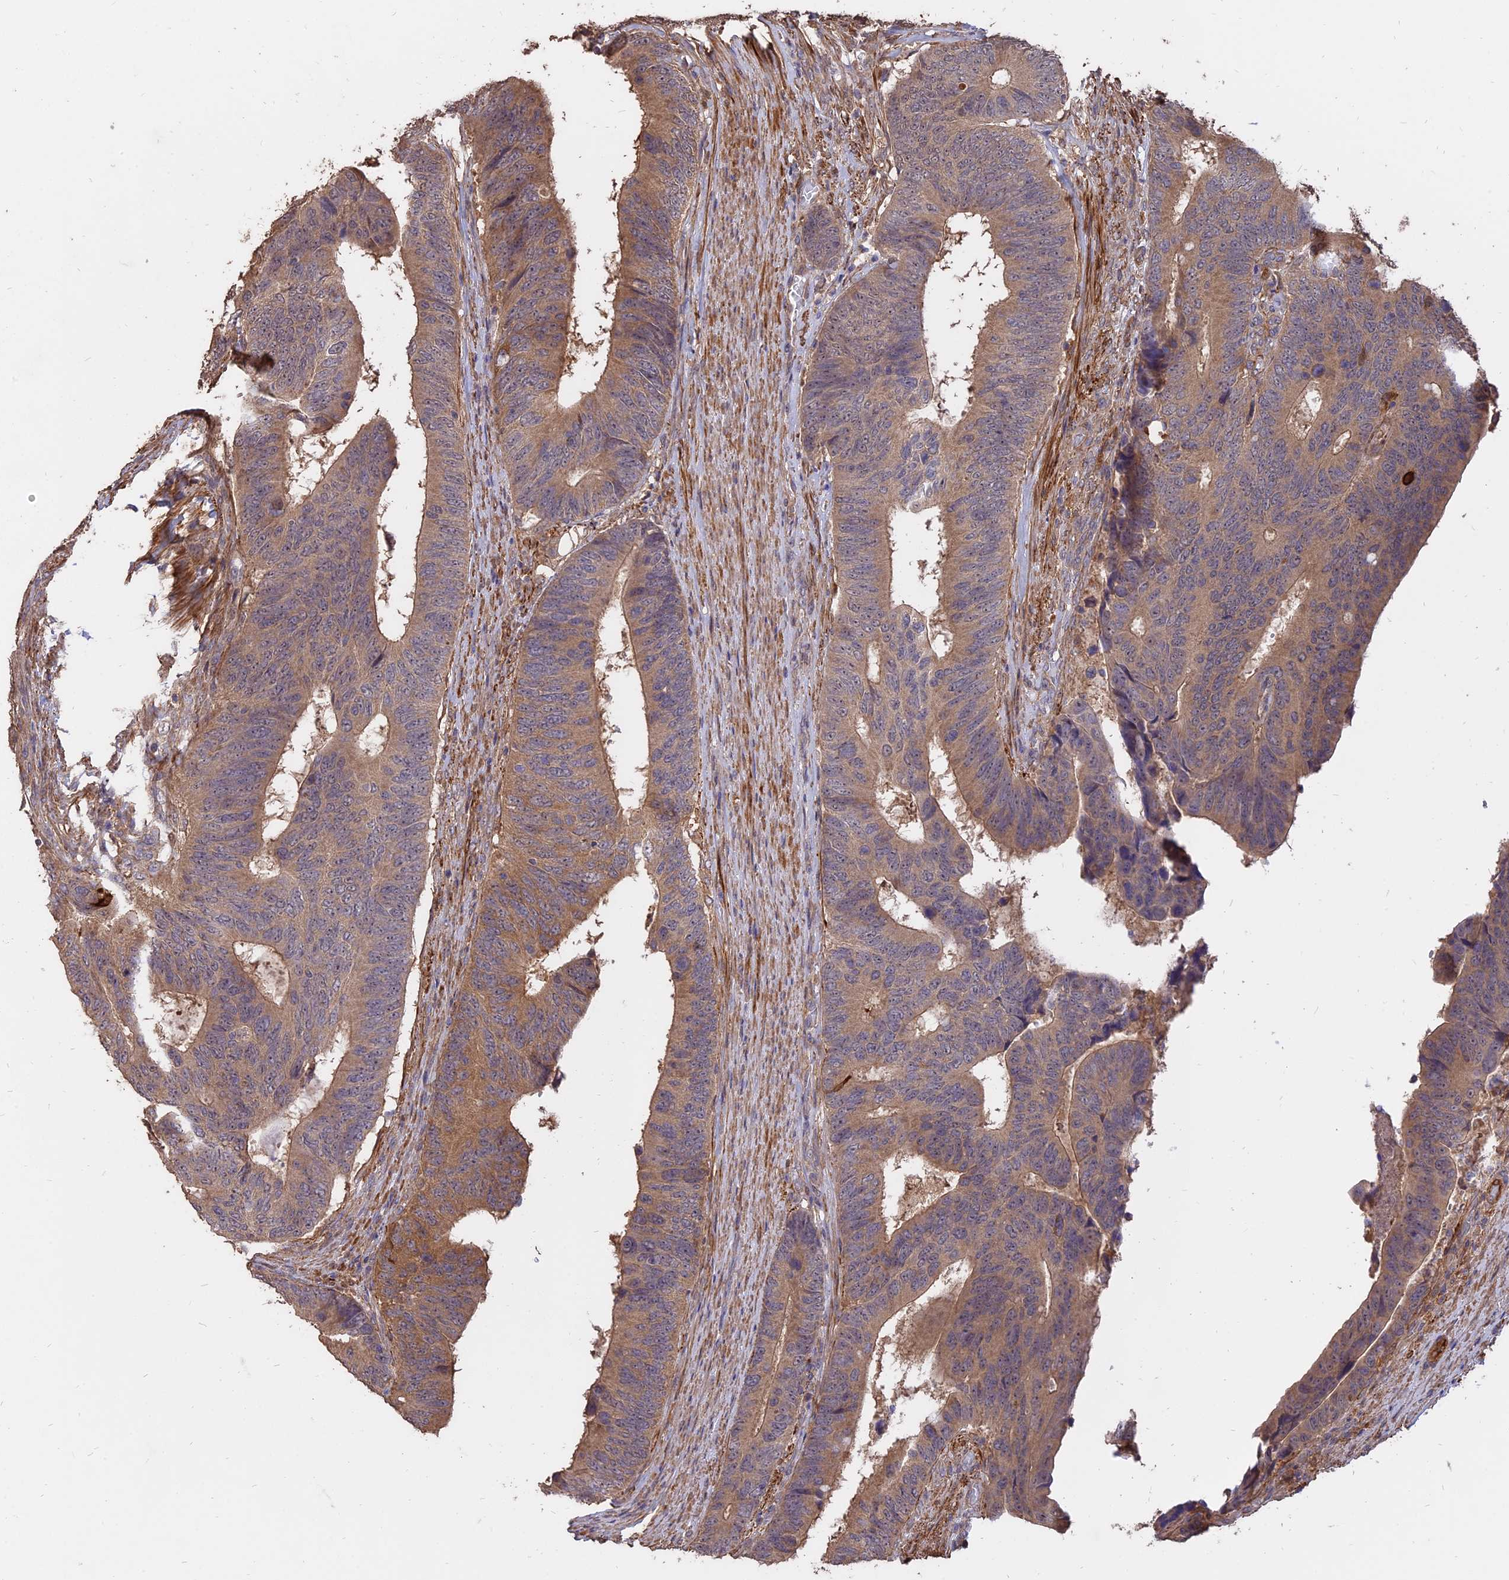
{"staining": {"intensity": "moderate", "quantity": ">75%", "location": "cytoplasmic/membranous"}, "tissue": "colorectal cancer", "cell_type": "Tumor cells", "image_type": "cancer", "snomed": [{"axis": "morphology", "description": "Adenocarcinoma, NOS"}, {"axis": "topography", "description": "Colon"}], "caption": "The image reveals a brown stain indicating the presence of a protein in the cytoplasmic/membranous of tumor cells in colorectal cancer.", "gene": "SAC3D1", "patient": {"sex": "male", "age": 87}}